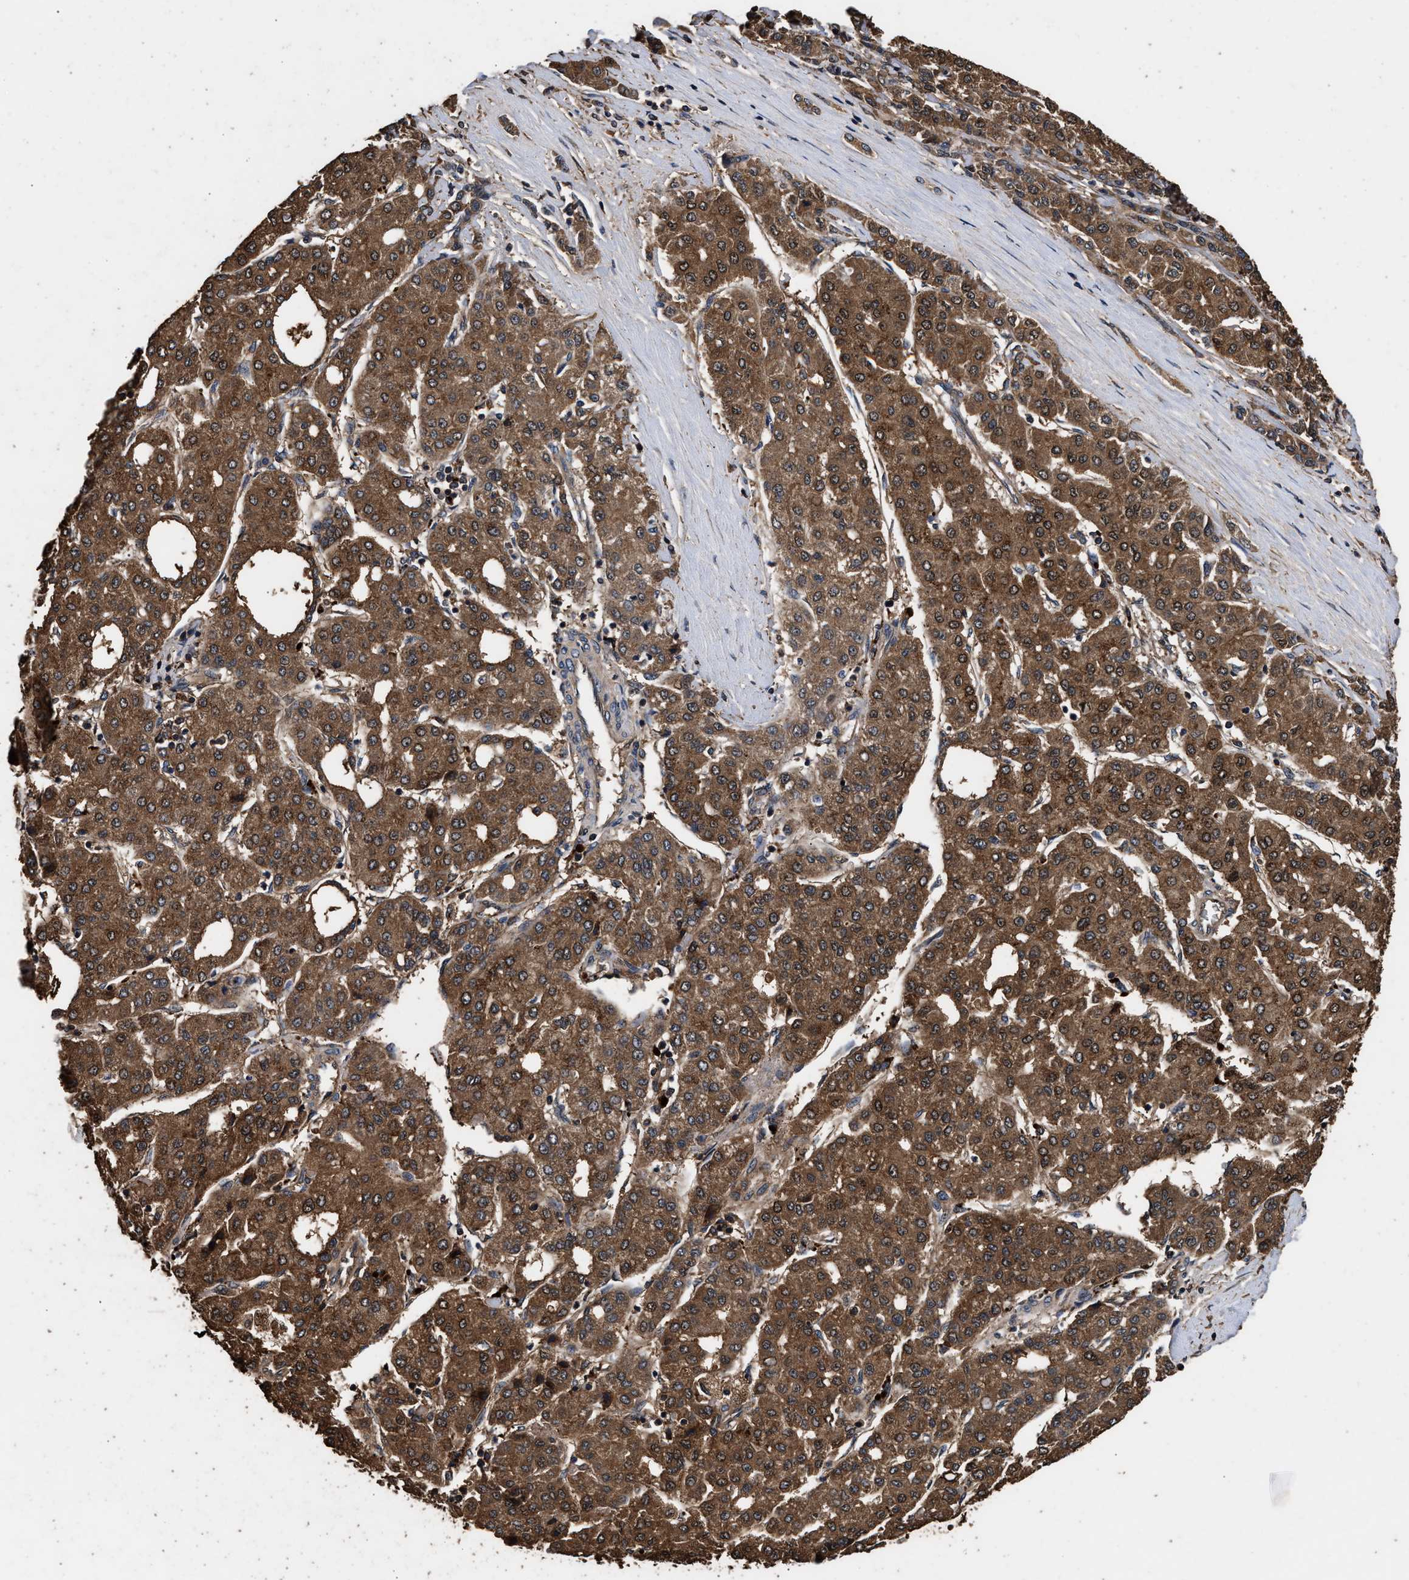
{"staining": {"intensity": "moderate", "quantity": ">75%", "location": "cytoplasmic/membranous"}, "tissue": "liver cancer", "cell_type": "Tumor cells", "image_type": "cancer", "snomed": [{"axis": "morphology", "description": "Carcinoma, Hepatocellular, NOS"}, {"axis": "topography", "description": "Liver"}], "caption": "Tumor cells demonstrate medium levels of moderate cytoplasmic/membranous staining in about >75% of cells in human hepatocellular carcinoma (liver). (IHC, brightfield microscopy, high magnification).", "gene": "KYAT1", "patient": {"sex": "male", "age": 65}}